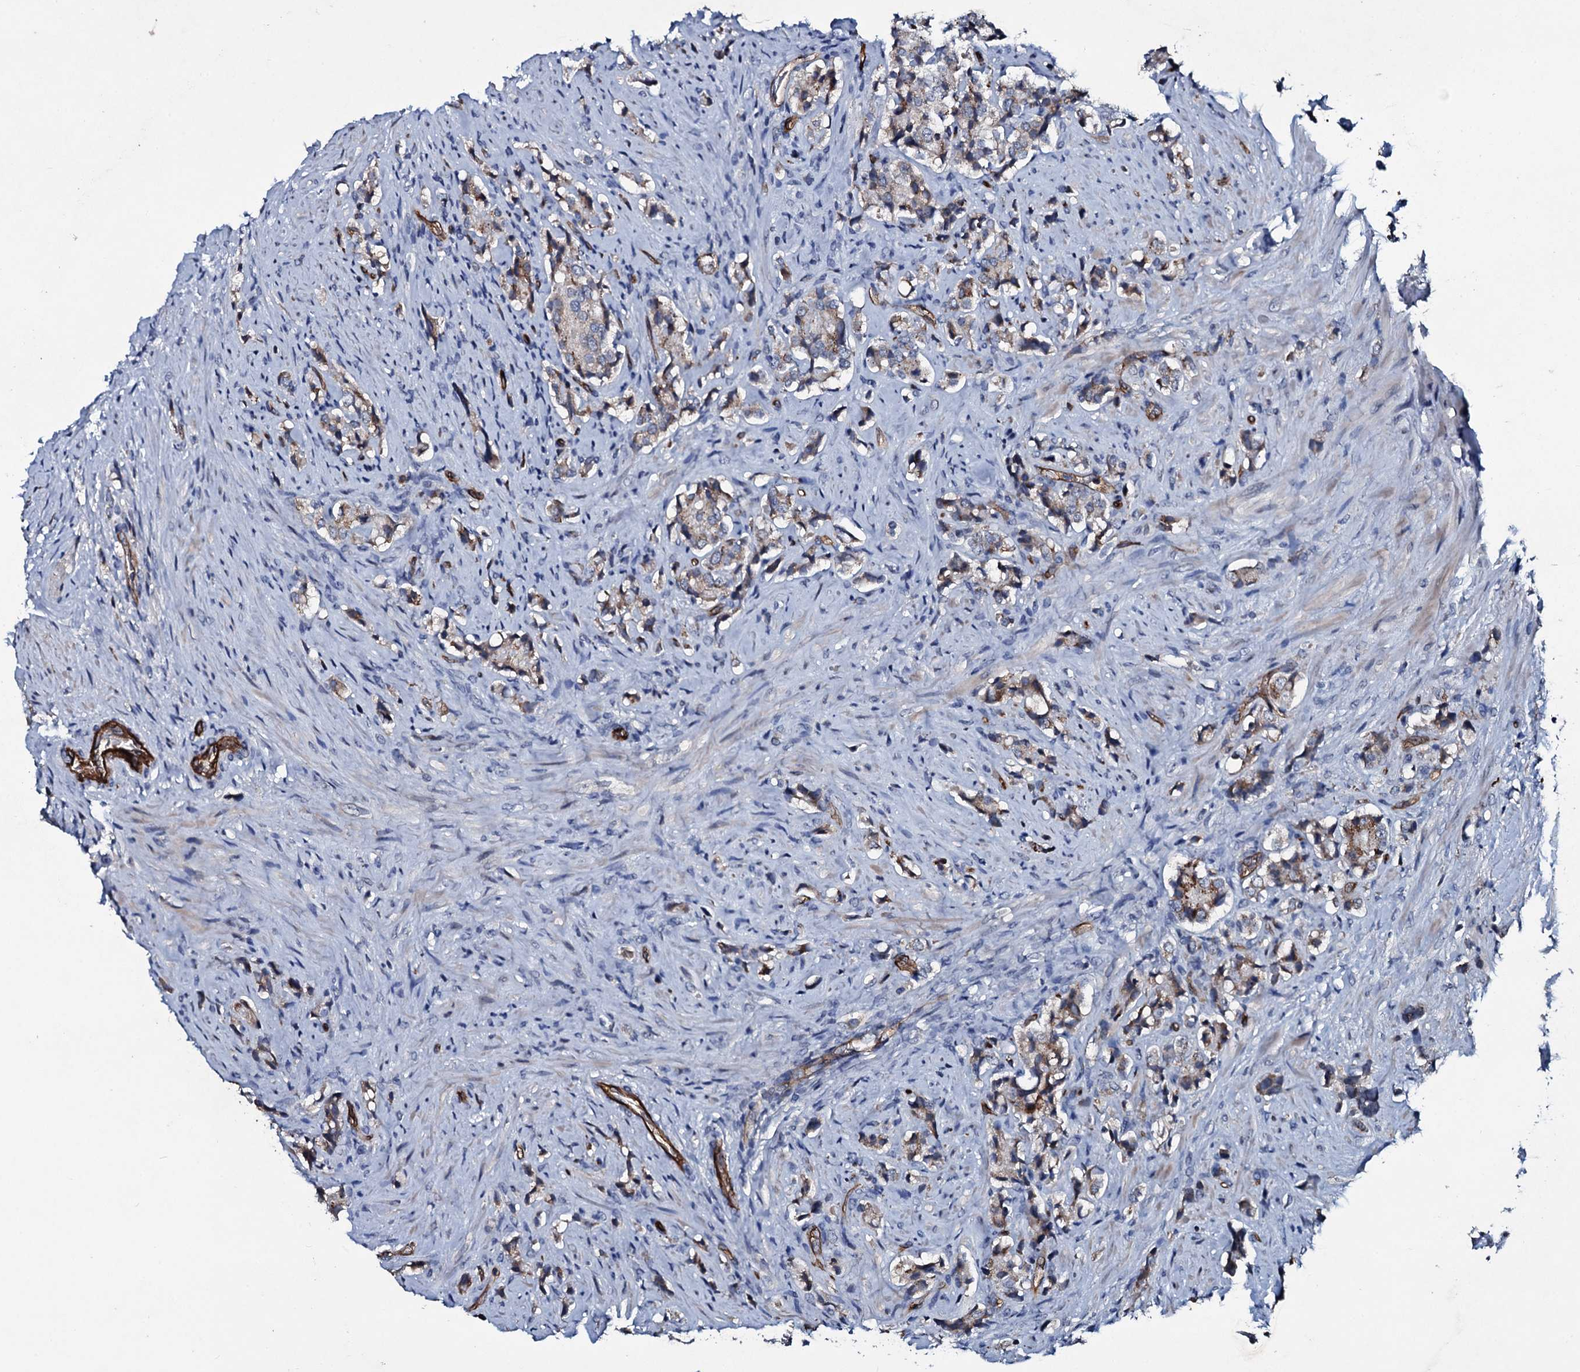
{"staining": {"intensity": "moderate", "quantity": "<25%", "location": "cytoplasmic/membranous"}, "tissue": "prostate cancer", "cell_type": "Tumor cells", "image_type": "cancer", "snomed": [{"axis": "morphology", "description": "Adenocarcinoma, High grade"}, {"axis": "topography", "description": "Prostate"}], "caption": "Prostate adenocarcinoma (high-grade) stained with DAB (3,3'-diaminobenzidine) immunohistochemistry exhibits low levels of moderate cytoplasmic/membranous positivity in approximately <25% of tumor cells. (DAB (3,3'-diaminobenzidine) IHC, brown staining for protein, blue staining for nuclei).", "gene": "CLEC14A", "patient": {"sex": "male", "age": 65}}